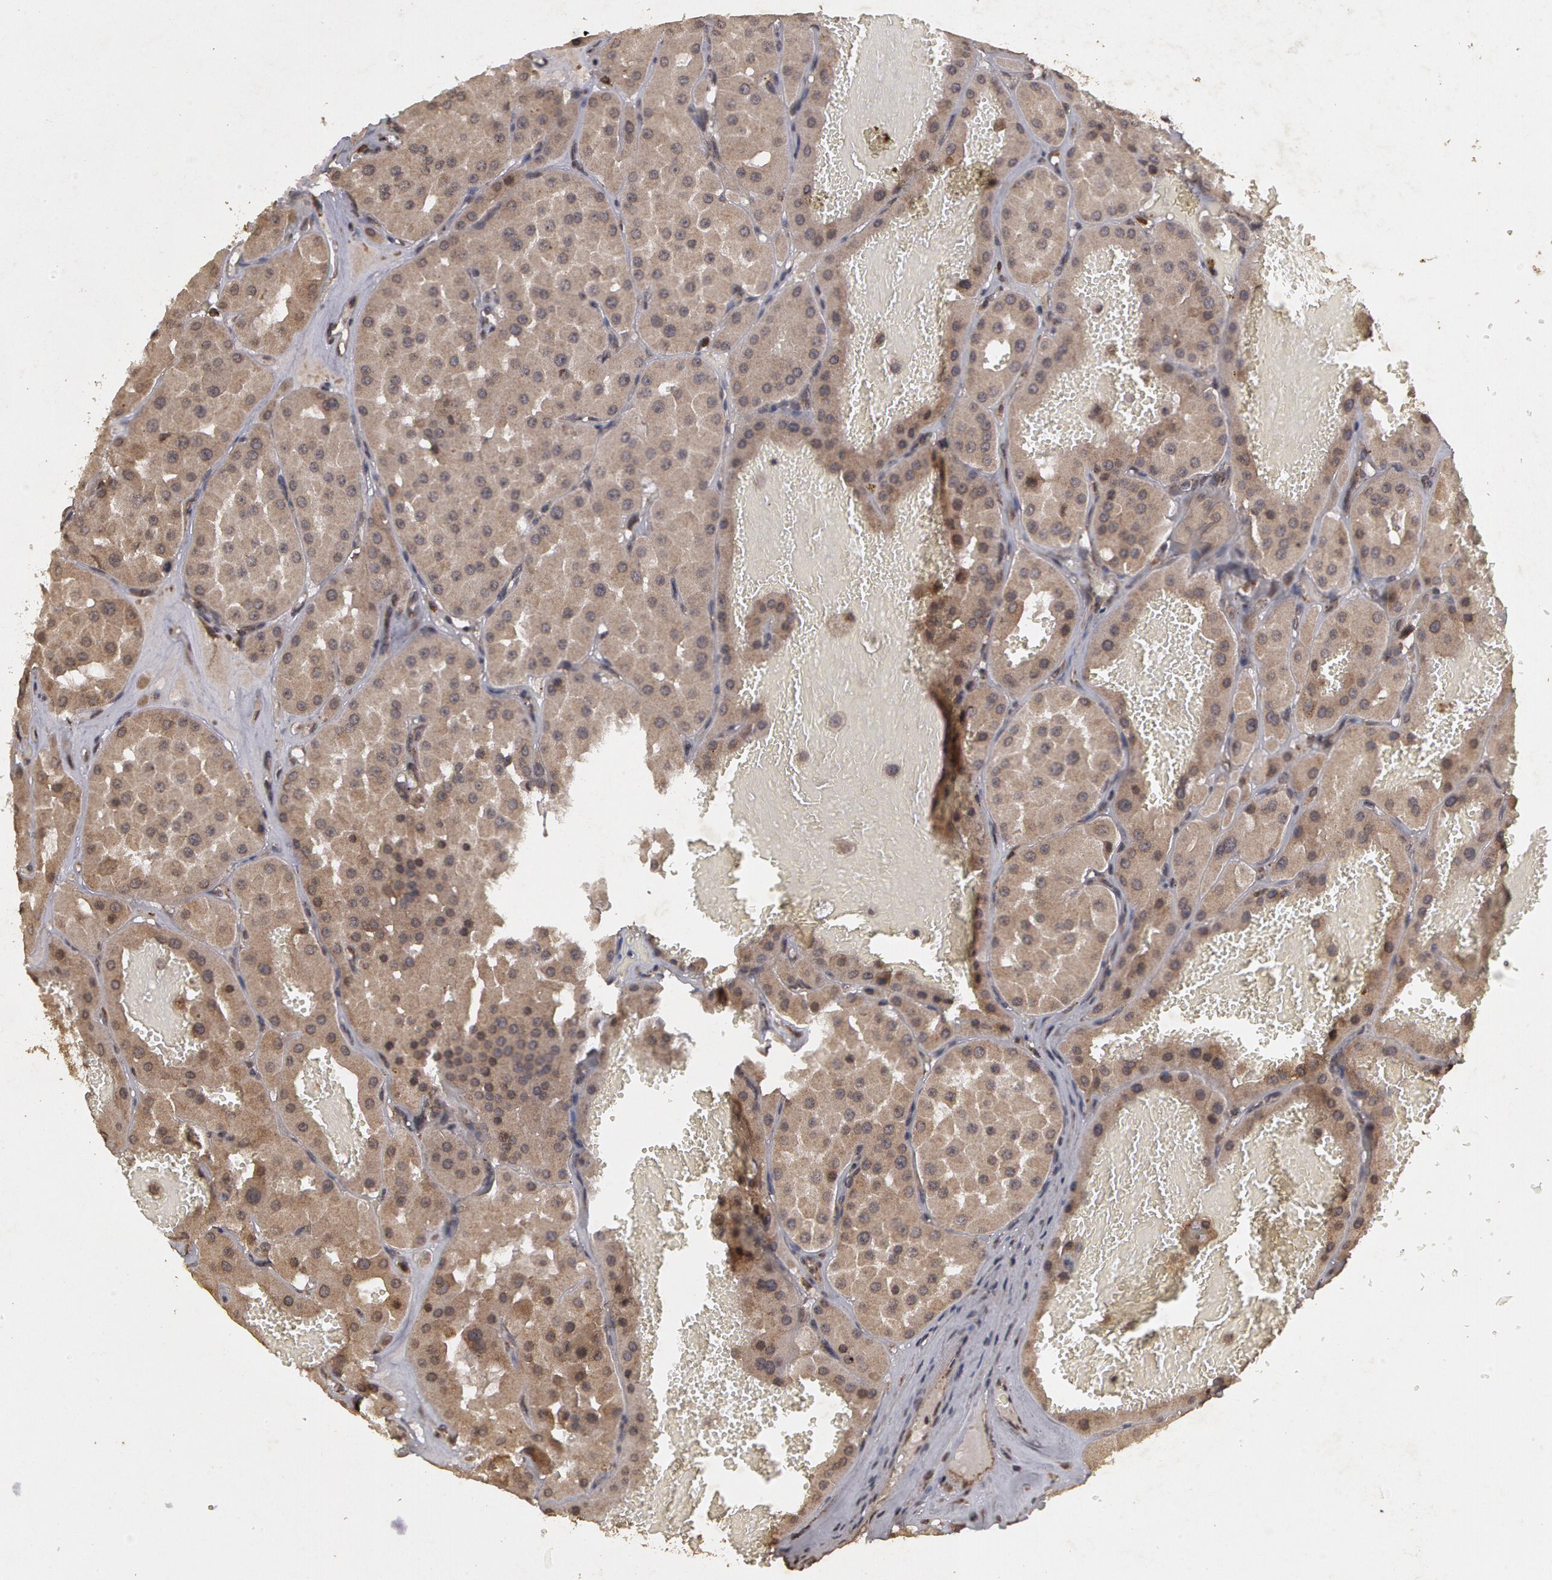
{"staining": {"intensity": "weak", "quantity": ">75%", "location": "cytoplasmic/membranous"}, "tissue": "renal cancer", "cell_type": "Tumor cells", "image_type": "cancer", "snomed": [{"axis": "morphology", "description": "Adenocarcinoma, uncertain malignant potential"}, {"axis": "topography", "description": "Kidney"}], "caption": "Weak cytoplasmic/membranous staining is seen in about >75% of tumor cells in renal adenocarcinoma,  uncertain malignant potential.", "gene": "CALR", "patient": {"sex": "male", "age": 63}}